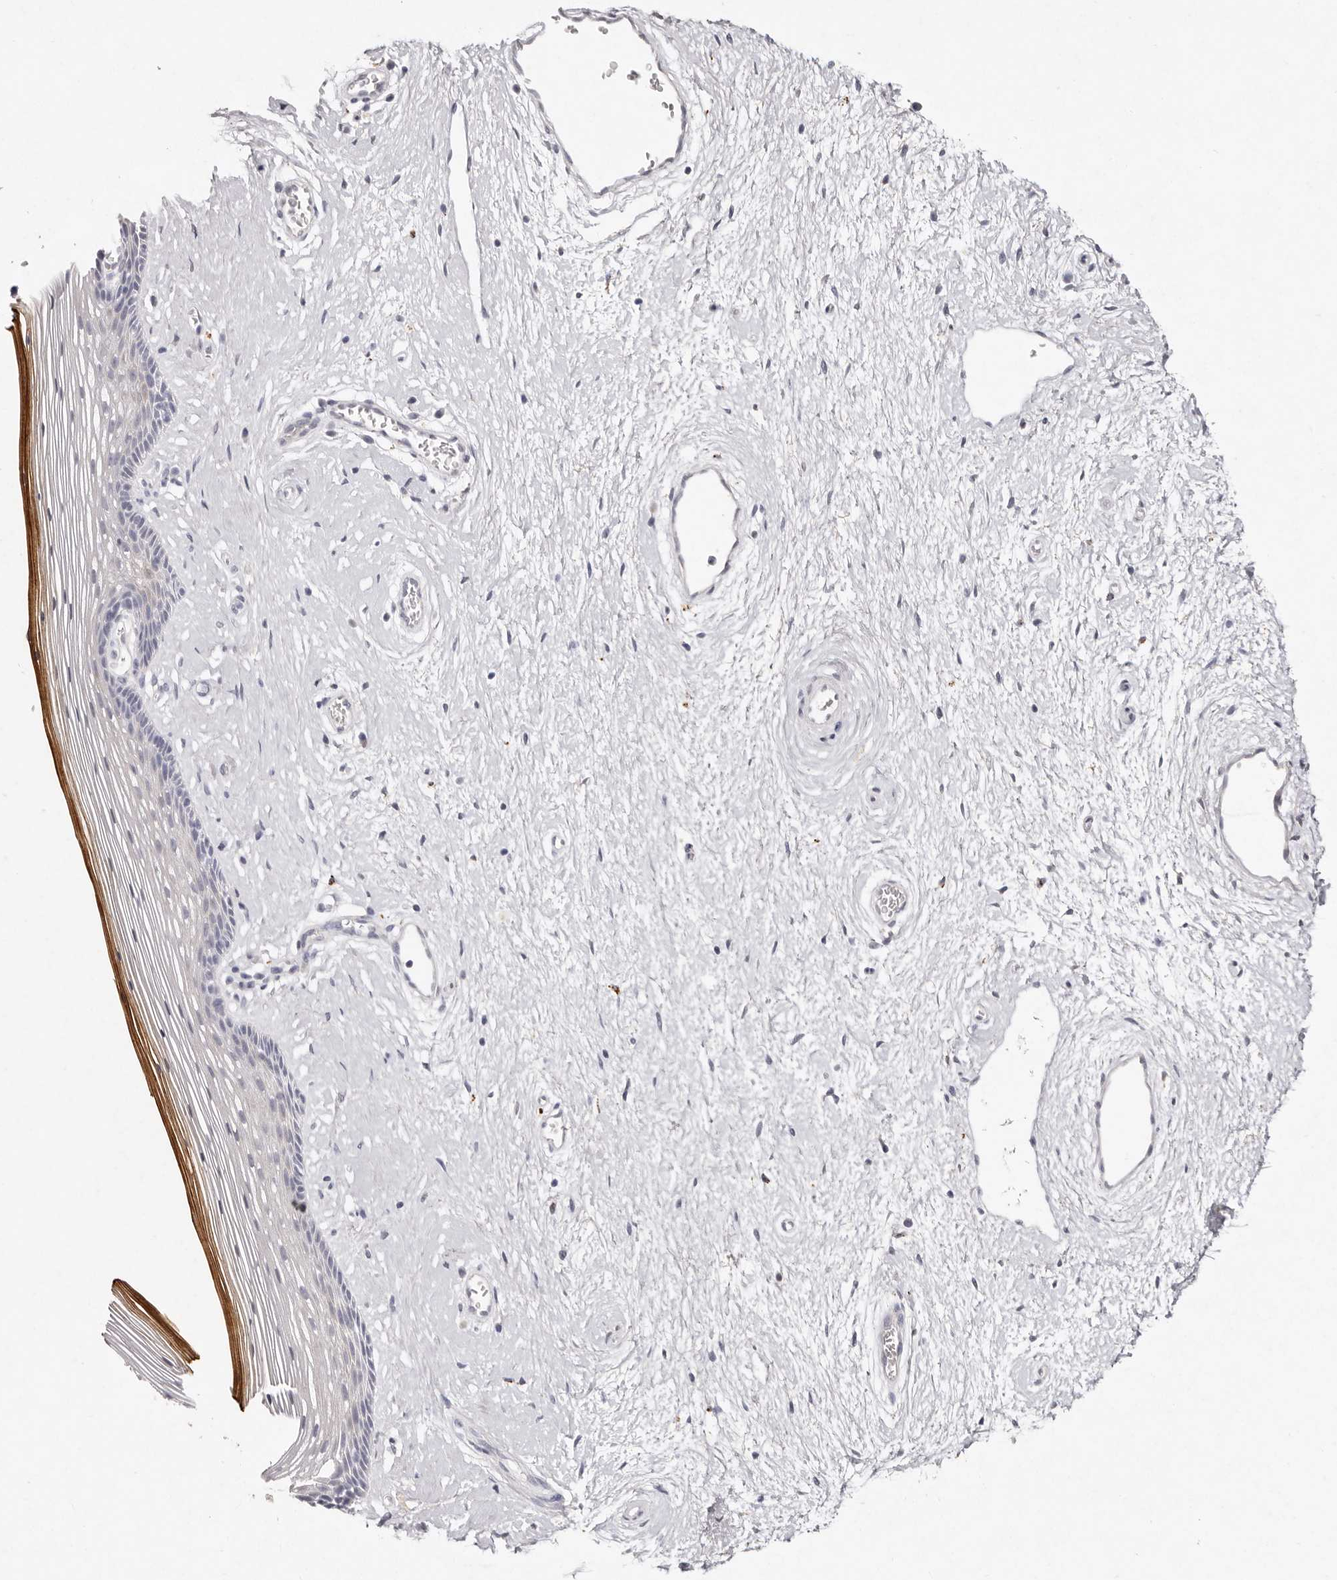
{"staining": {"intensity": "strong", "quantity": "<25%", "location": "cytoplasmic/membranous"}, "tissue": "vagina", "cell_type": "Squamous epithelial cells", "image_type": "normal", "snomed": [{"axis": "morphology", "description": "Normal tissue, NOS"}, {"axis": "topography", "description": "Vagina"}], "caption": "Immunohistochemistry of unremarkable vagina reveals medium levels of strong cytoplasmic/membranous positivity in approximately <25% of squamous epithelial cells.", "gene": "FAM185A", "patient": {"sex": "female", "age": 46}}